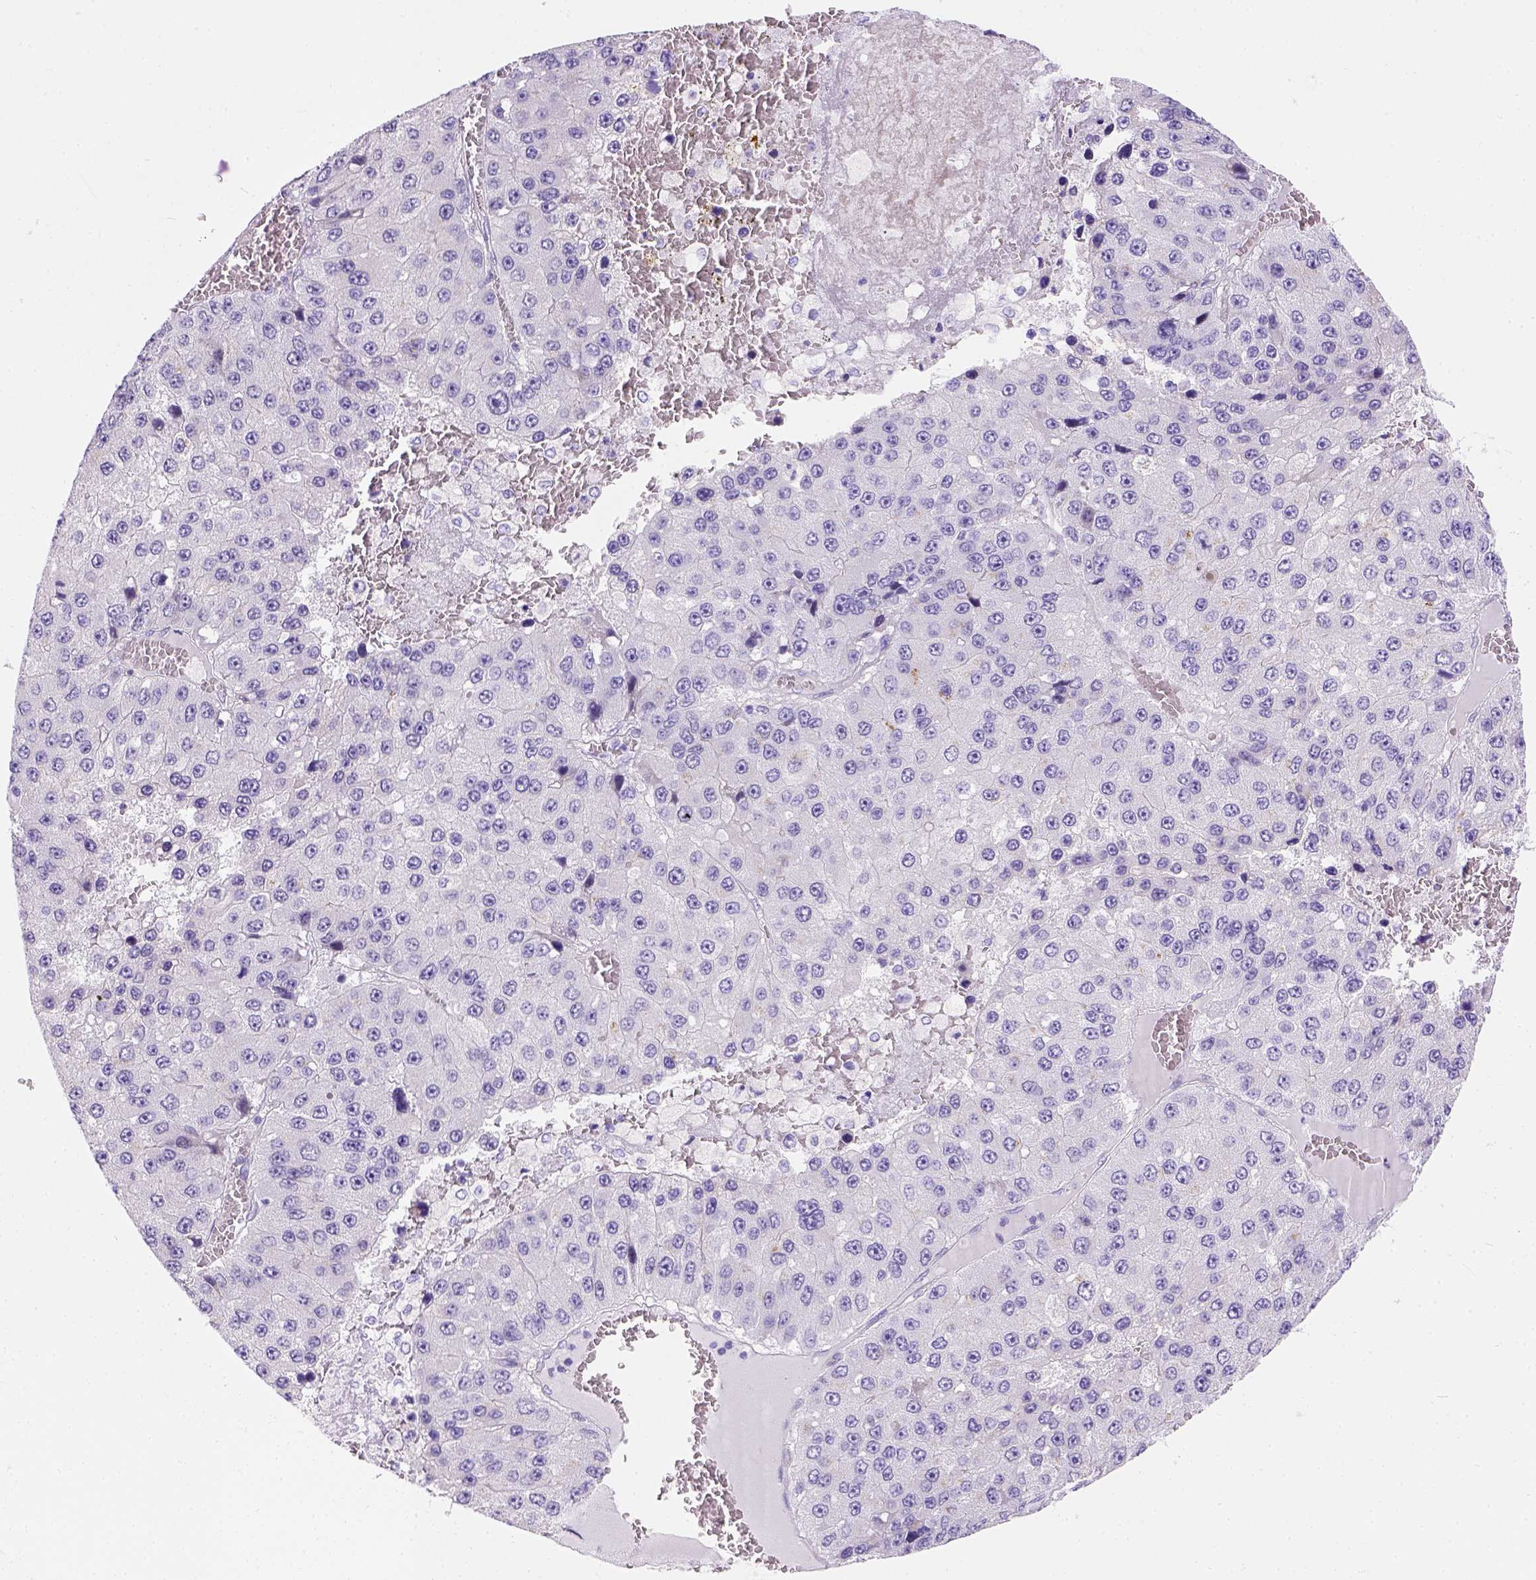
{"staining": {"intensity": "negative", "quantity": "none", "location": "none"}, "tissue": "liver cancer", "cell_type": "Tumor cells", "image_type": "cancer", "snomed": [{"axis": "morphology", "description": "Carcinoma, Hepatocellular, NOS"}, {"axis": "topography", "description": "Liver"}], "caption": "This image is of liver cancer stained with IHC to label a protein in brown with the nuclei are counter-stained blue. There is no staining in tumor cells.", "gene": "PHF7", "patient": {"sex": "female", "age": 73}}